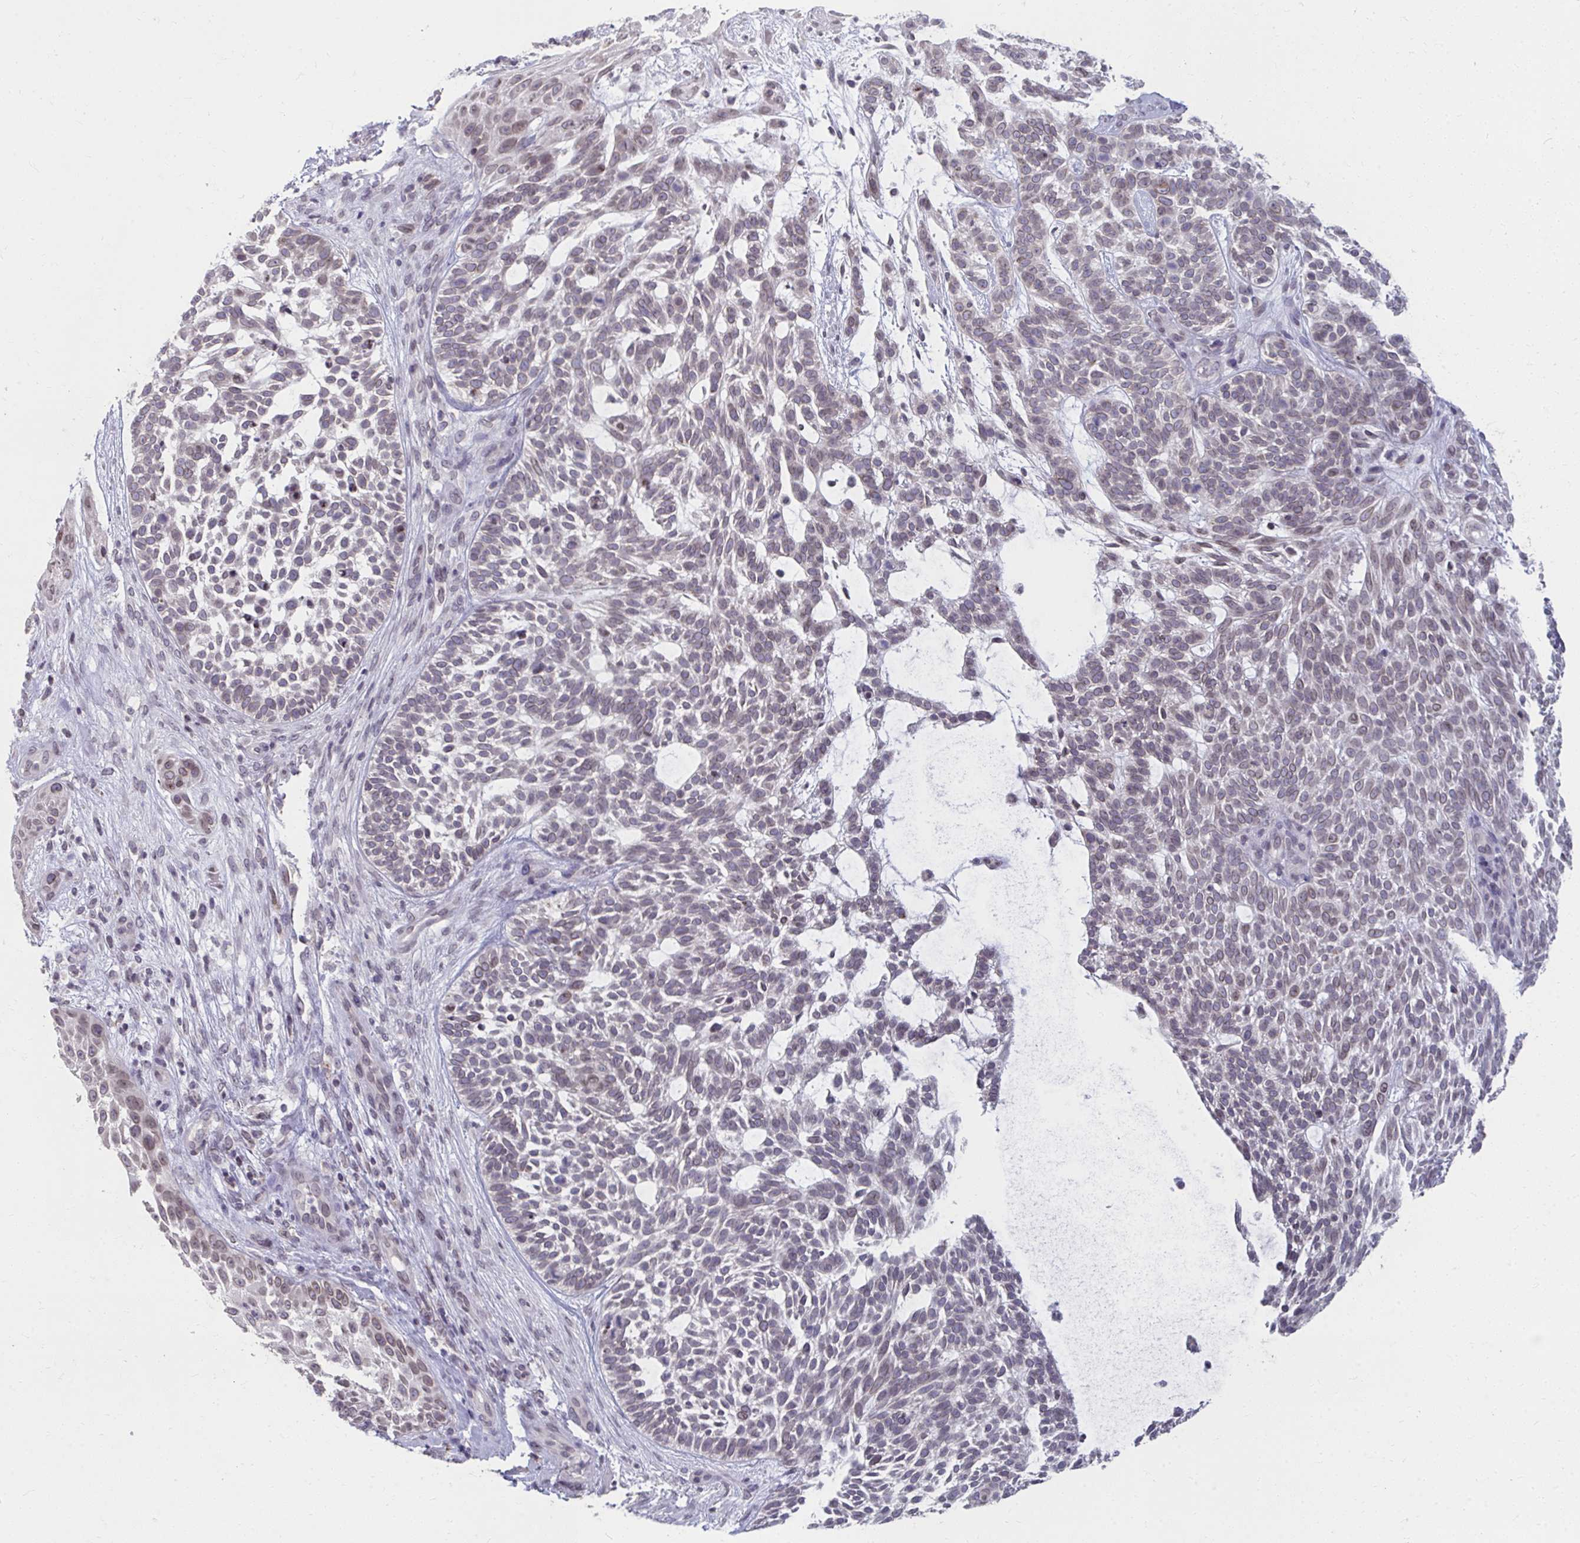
{"staining": {"intensity": "weak", "quantity": "<25%", "location": "cytoplasmic/membranous,nuclear"}, "tissue": "skin cancer", "cell_type": "Tumor cells", "image_type": "cancer", "snomed": [{"axis": "morphology", "description": "Basal cell carcinoma"}, {"axis": "topography", "description": "Skin"}, {"axis": "topography", "description": "Skin, foot"}], "caption": "High magnification brightfield microscopy of skin cancer (basal cell carcinoma) stained with DAB (3,3'-diaminobenzidine) (brown) and counterstained with hematoxylin (blue): tumor cells show no significant positivity.", "gene": "NUP133", "patient": {"sex": "female", "age": 77}}